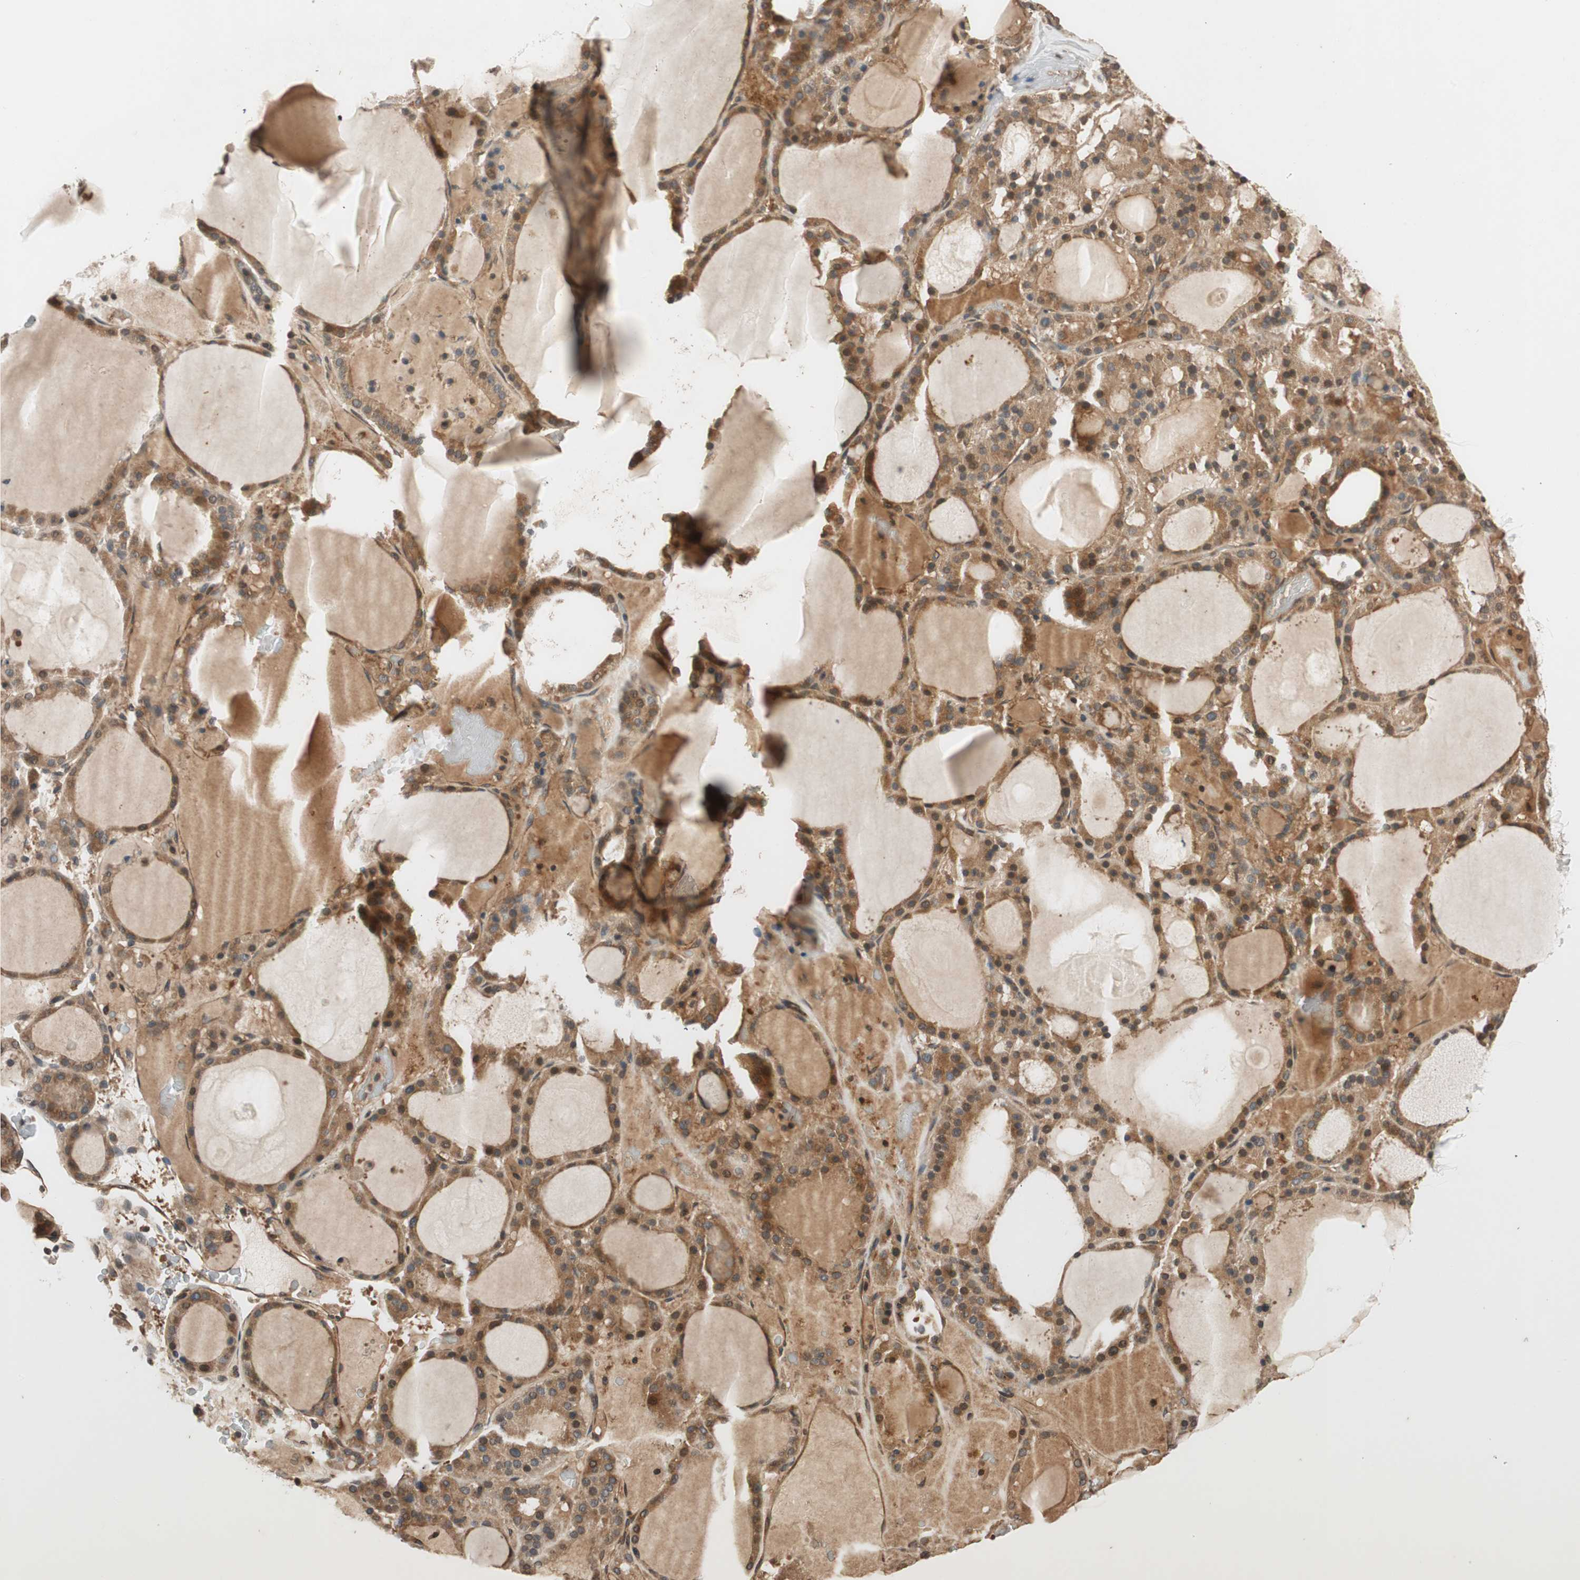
{"staining": {"intensity": "moderate", "quantity": ">75%", "location": "cytoplasmic/membranous"}, "tissue": "thyroid gland", "cell_type": "Glandular cells", "image_type": "normal", "snomed": [{"axis": "morphology", "description": "Normal tissue, NOS"}, {"axis": "morphology", "description": "Carcinoma, NOS"}, {"axis": "topography", "description": "Thyroid gland"}], "caption": "A medium amount of moderate cytoplasmic/membranous positivity is seen in approximately >75% of glandular cells in benign thyroid gland. (DAB (3,3'-diaminobenzidine) = brown stain, brightfield microscopy at high magnification).", "gene": "GCLM", "patient": {"sex": "female", "age": 86}}